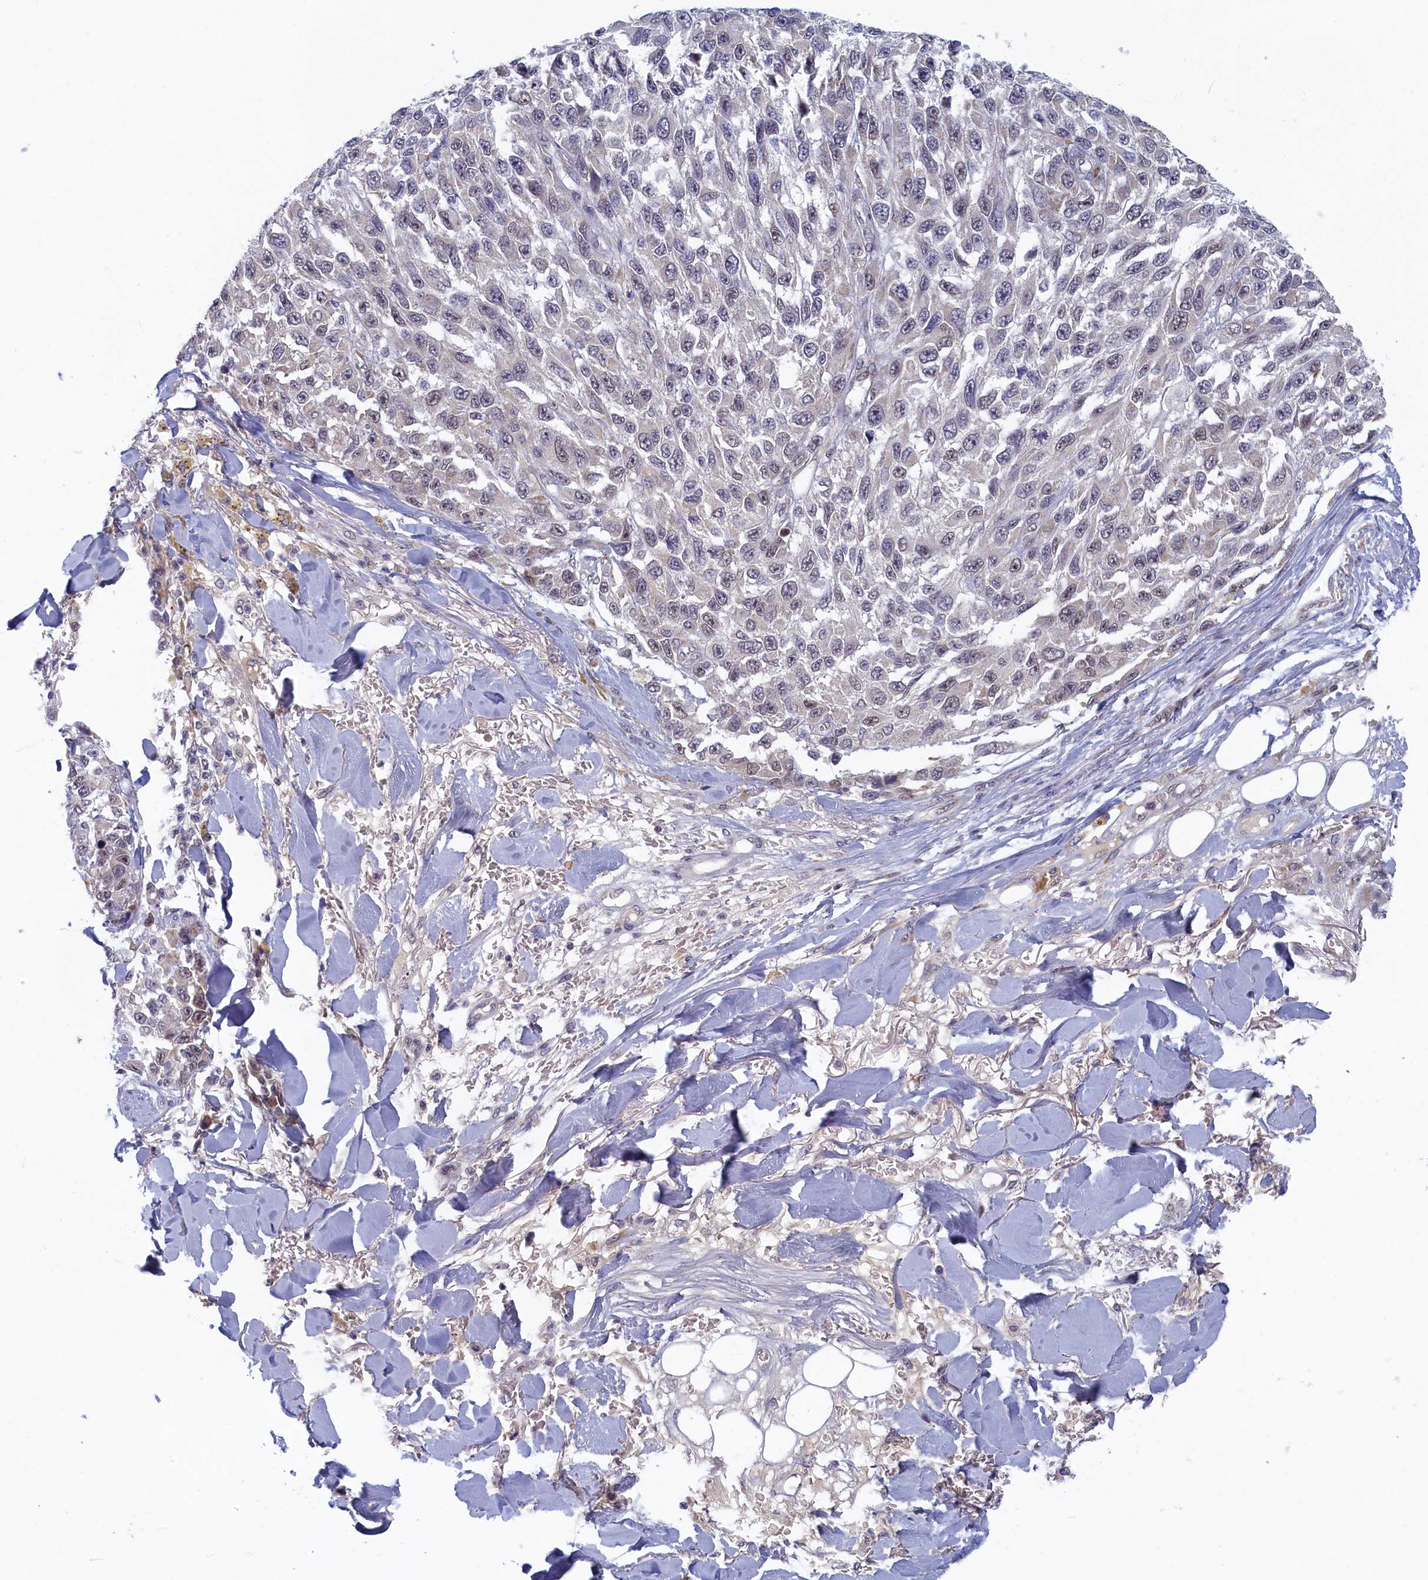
{"staining": {"intensity": "weak", "quantity": "<25%", "location": "nuclear"}, "tissue": "melanoma", "cell_type": "Tumor cells", "image_type": "cancer", "snomed": [{"axis": "morphology", "description": "Normal tissue, NOS"}, {"axis": "morphology", "description": "Malignant melanoma, NOS"}, {"axis": "topography", "description": "Skin"}], "caption": "Tumor cells show no significant protein staining in malignant melanoma. Brightfield microscopy of IHC stained with DAB (3,3'-diaminobenzidine) (brown) and hematoxylin (blue), captured at high magnification.", "gene": "DNAJC17", "patient": {"sex": "female", "age": 96}}